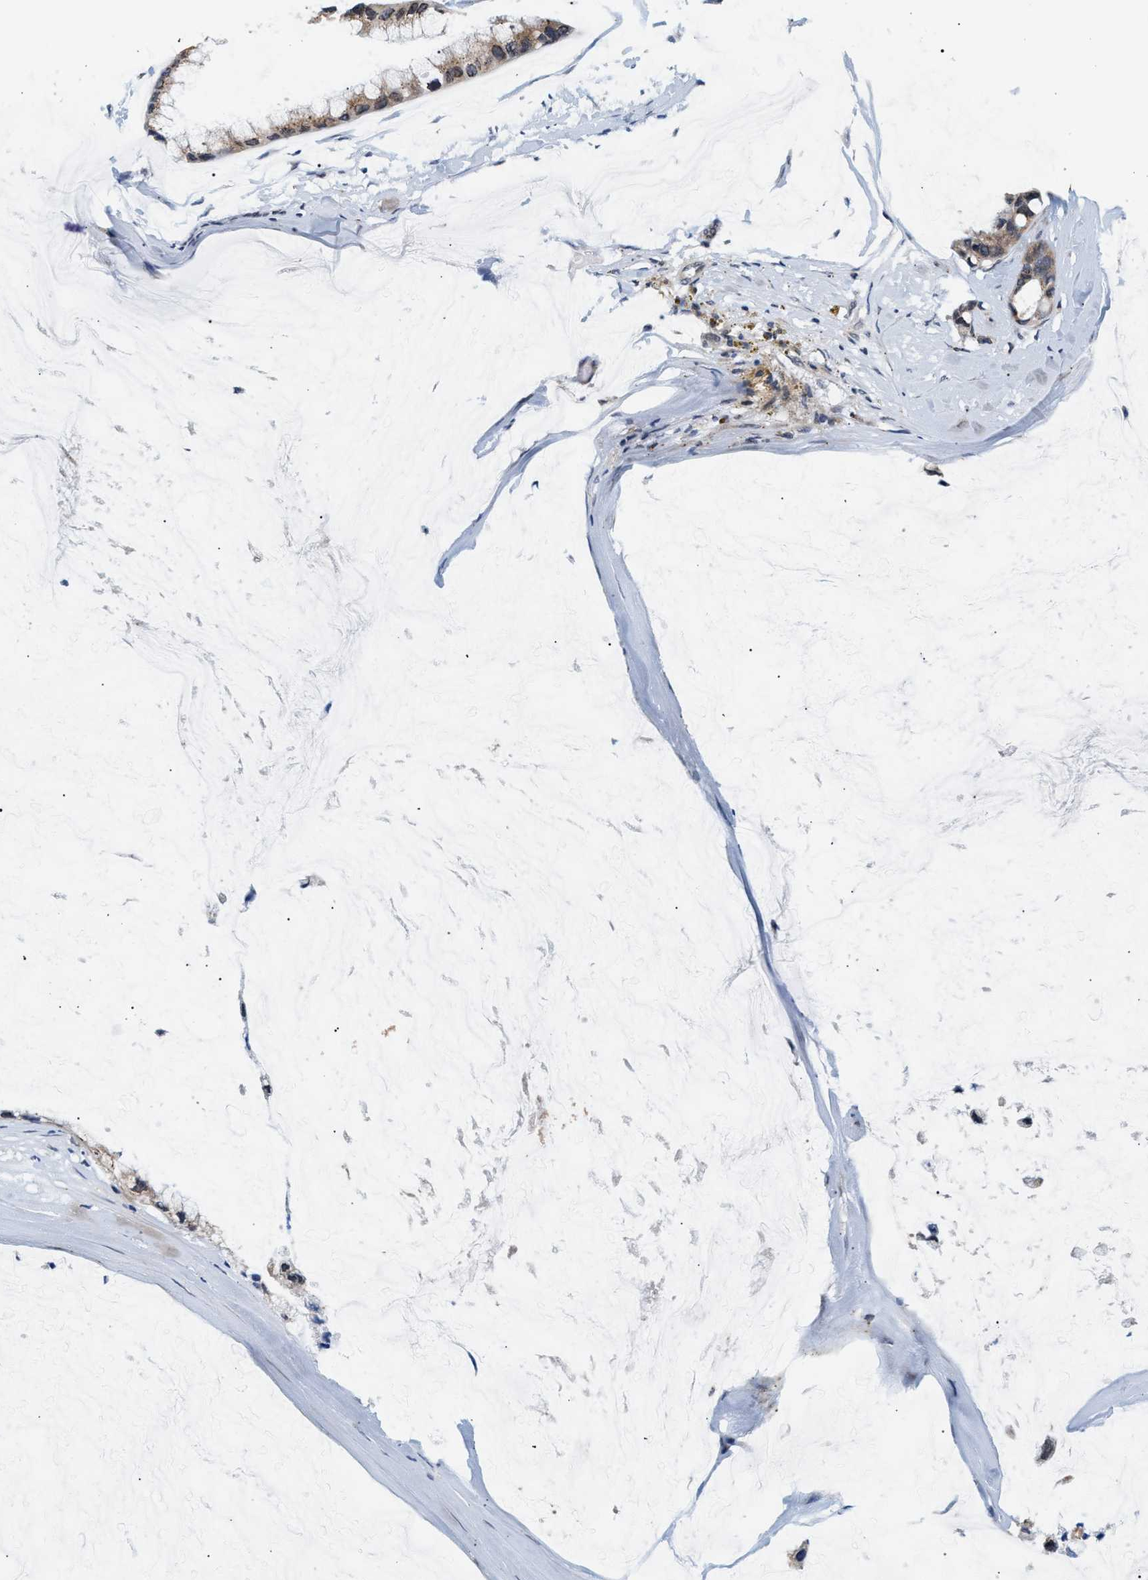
{"staining": {"intensity": "weak", "quantity": ">75%", "location": "cytoplasmic/membranous"}, "tissue": "ovarian cancer", "cell_type": "Tumor cells", "image_type": "cancer", "snomed": [{"axis": "morphology", "description": "Cystadenocarcinoma, mucinous, NOS"}, {"axis": "topography", "description": "Ovary"}], "caption": "This image shows IHC staining of mucinous cystadenocarcinoma (ovarian), with low weak cytoplasmic/membranous positivity in about >75% of tumor cells.", "gene": "KCNMB2", "patient": {"sex": "female", "age": 39}}